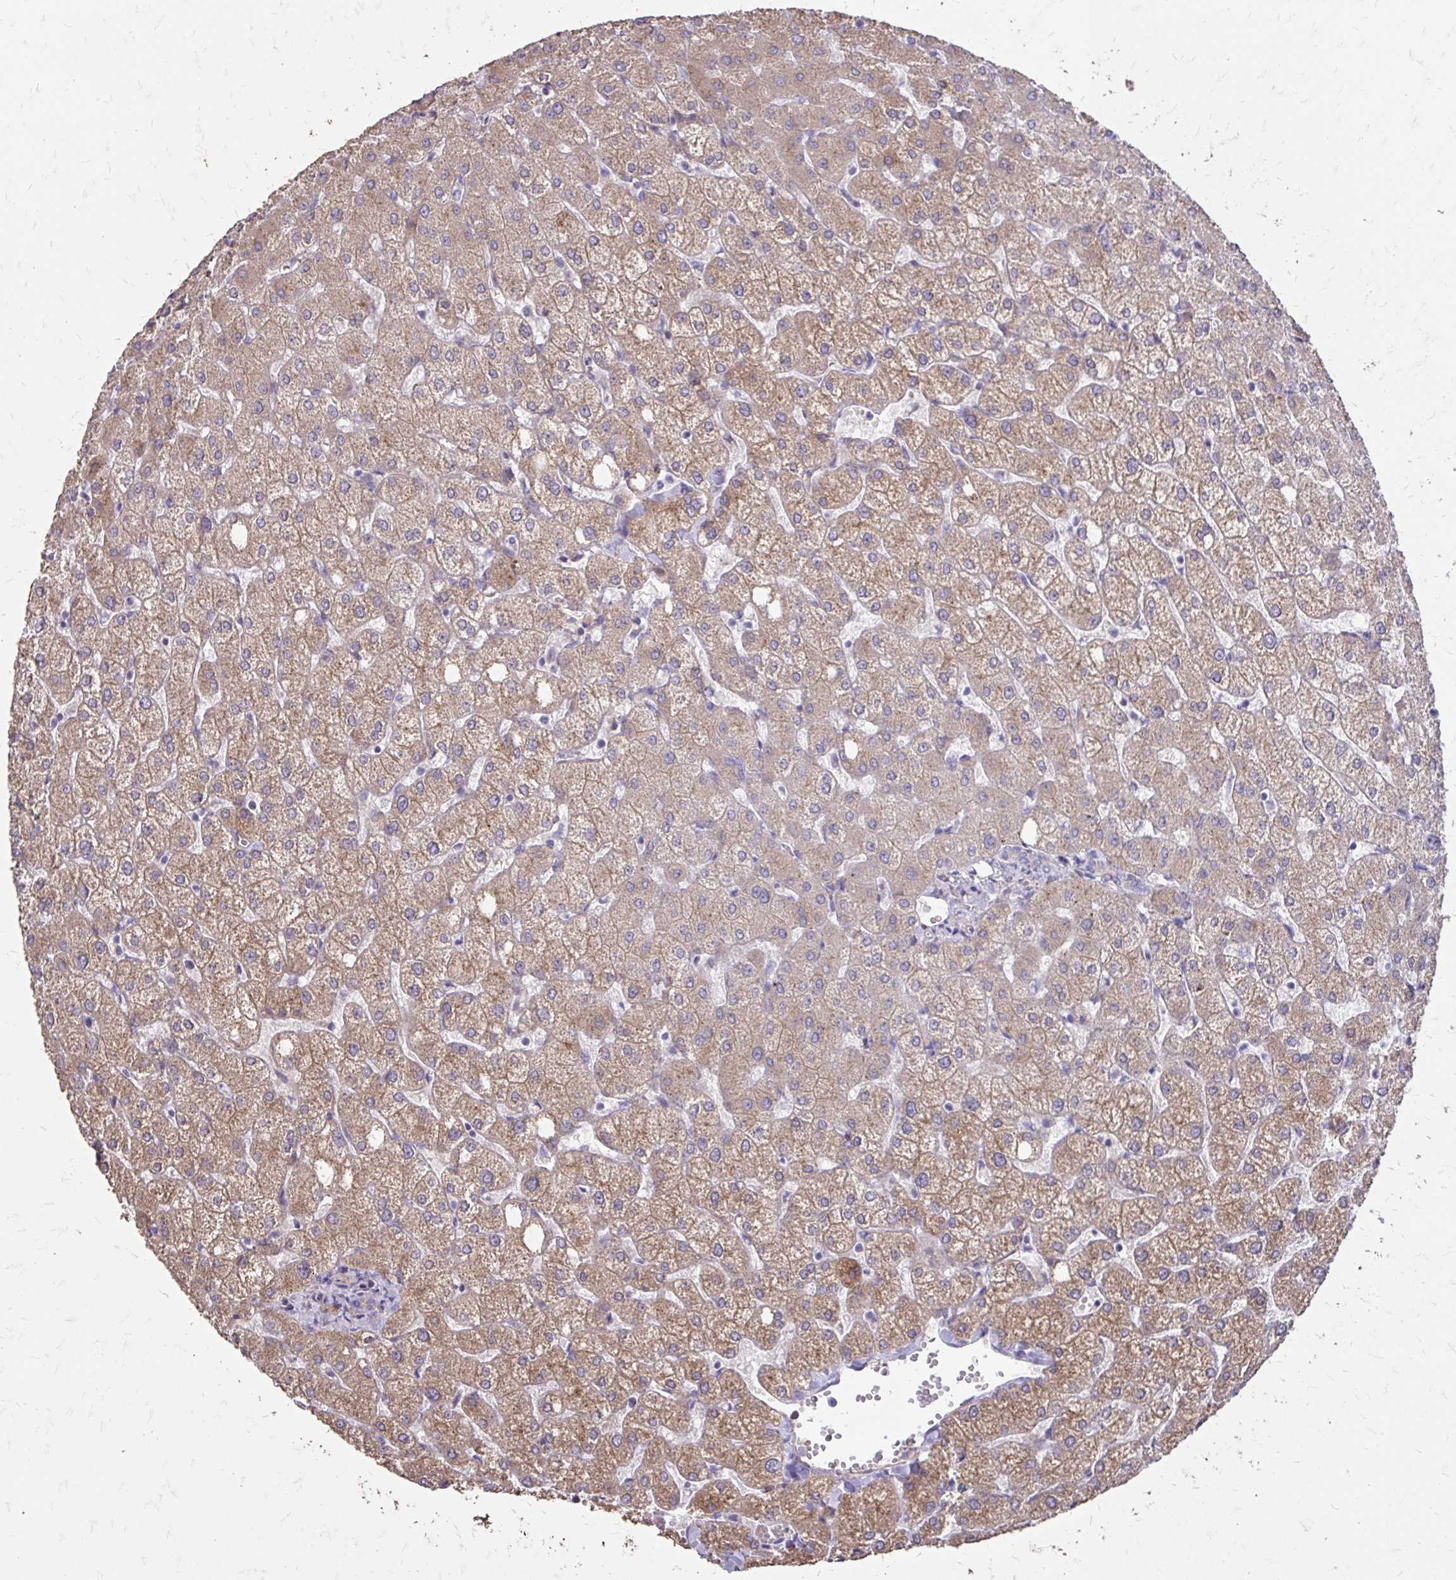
{"staining": {"intensity": "negative", "quantity": "none", "location": "none"}, "tissue": "liver", "cell_type": "Cholangiocytes", "image_type": "normal", "snomed": [{"axis": "morphology", "description": "Normal tissue, NOS"}, {"axis": "topography", "description": "Liver"}], "caption": "Immunohistochemistry (IHC) histopathology image of unremarkable liver: liver stained with DAB reveals no significant protein expression in cholangiocytes.", "gene": "MYORG", "patient": {"sex": "female", "age": 54}}